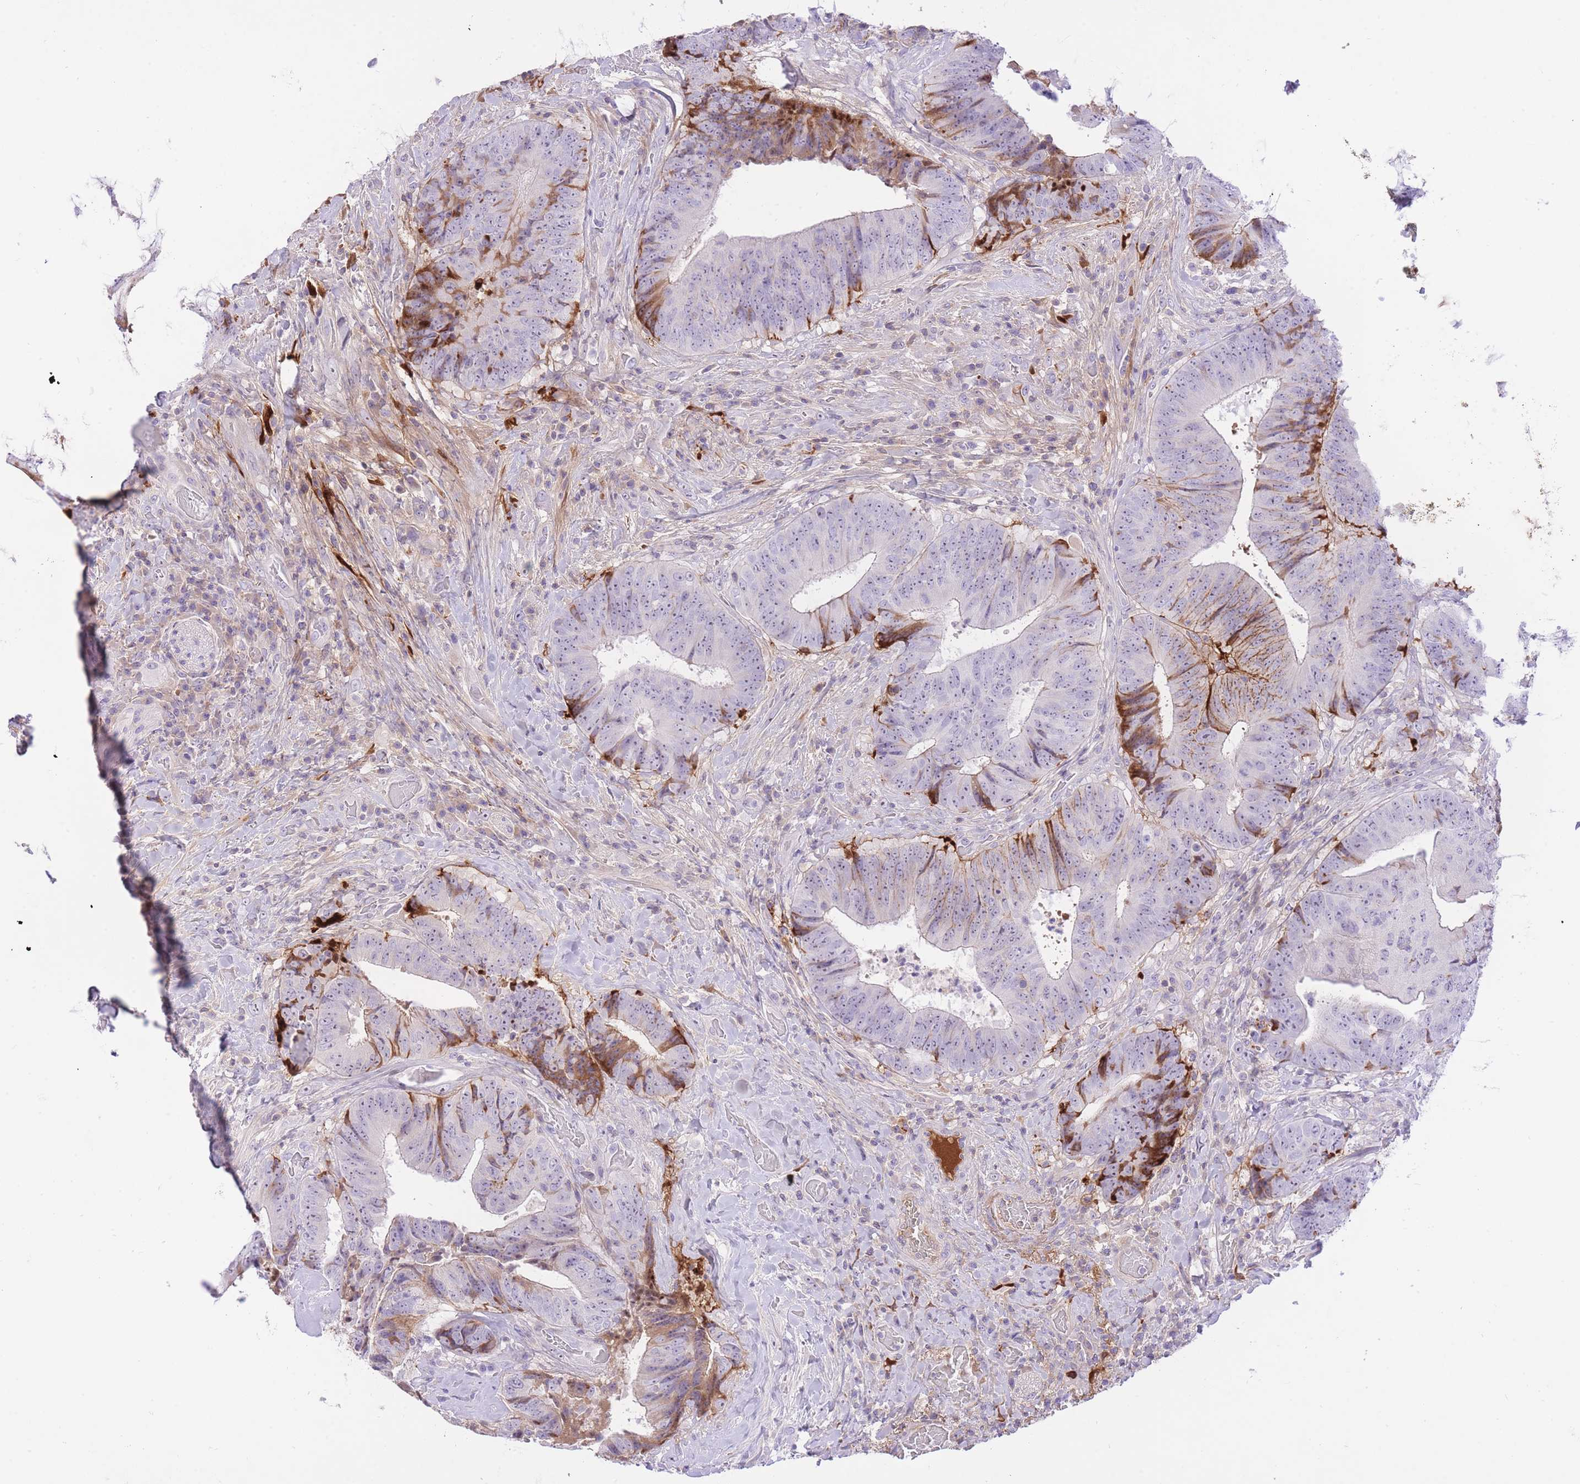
{"staining": {"intensity": "strong", "quantity": "<25%", "location": "cytoplasmic/membranous"}, "tissue": "colorectal cancer", "cell_type": "Tumor cells", "image_type": "cancer", "snomed": [{"axis": "morphology", "description": "Adenocarcinoma, NOS"}, {"axis": "topography", "description": "Rectum"}], "caption": "This photomicrograph displays adenocarcinoma (colorectal) stained with immunohistochemistry to label a protein in brown. The cytoplasmic/membranous of tumor cells show strong positivity for the protein. Nuclei are counter-stained blue.", "gene": "HRG", "patient": {"sex": "male", "age": 72}}